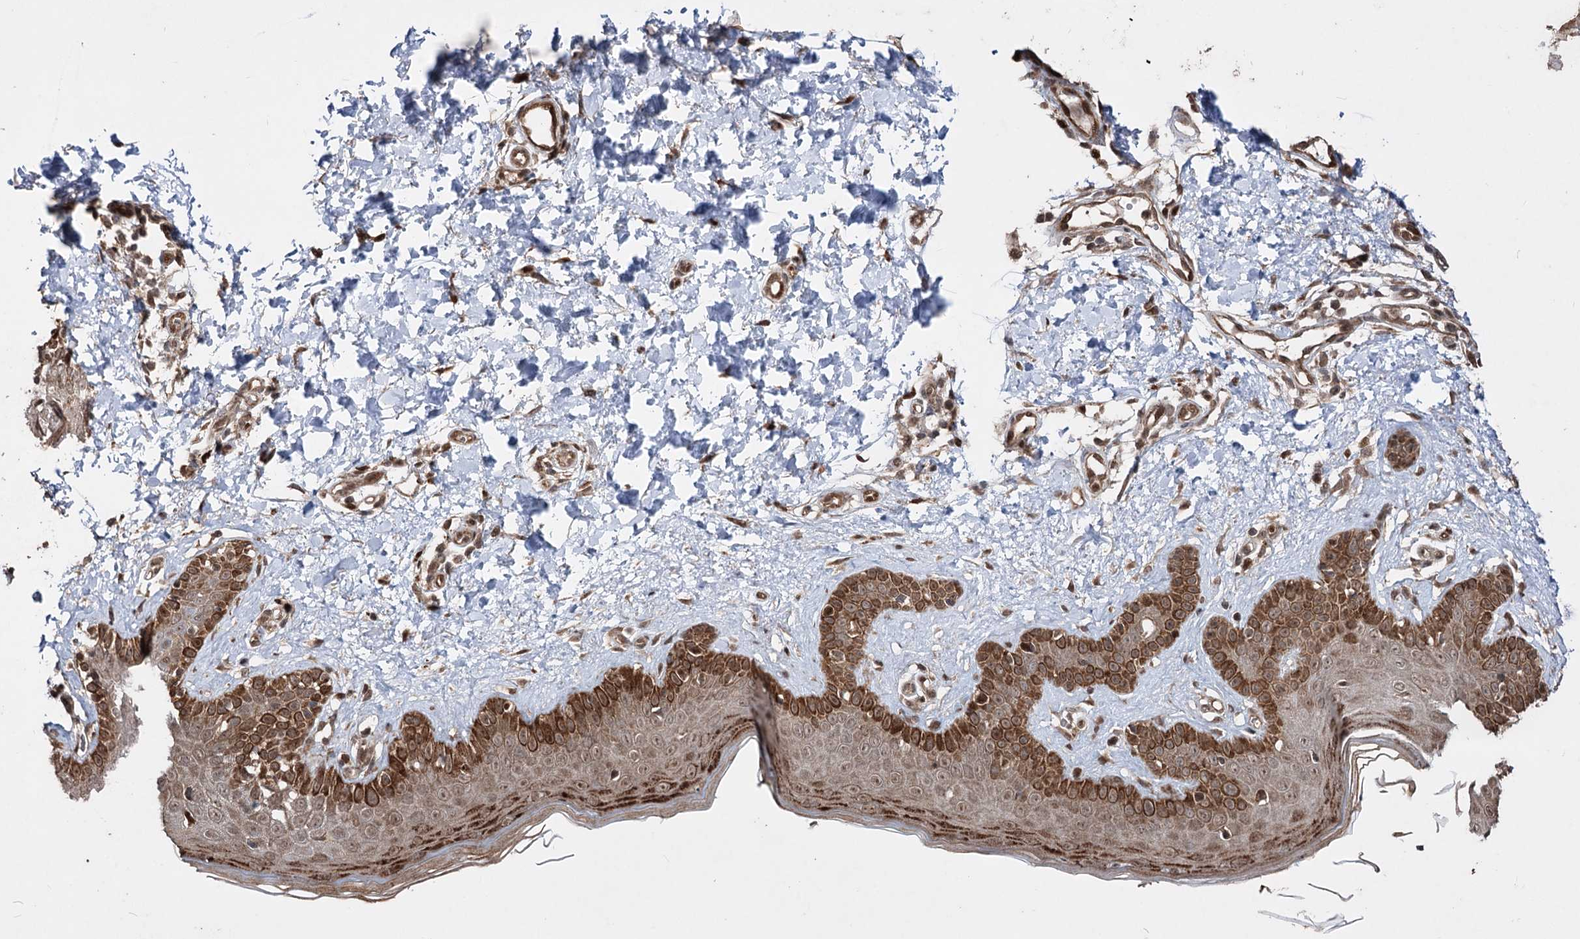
{"staining": {"intensity": "moderate", "quantity": ">75%", "location": "cytoplasmic/membranous,nuclear"}, "tissue": "skin", "cell_type": "Fibroblasts", "image_type": "normal", "snomed": [{"axis": "morphology", "description": "Normal tissue, NOS"}, {"axis": "topography", "description": "Skin"}], "caption": "This is an image of immunohistochemistry staining of normal skin, which shows moderate expression in the cytoplasmic/membranous,nuclear of fibroblasts.", "gene": "CPNE8", "patient": {"sex": "male", "age": 52}}